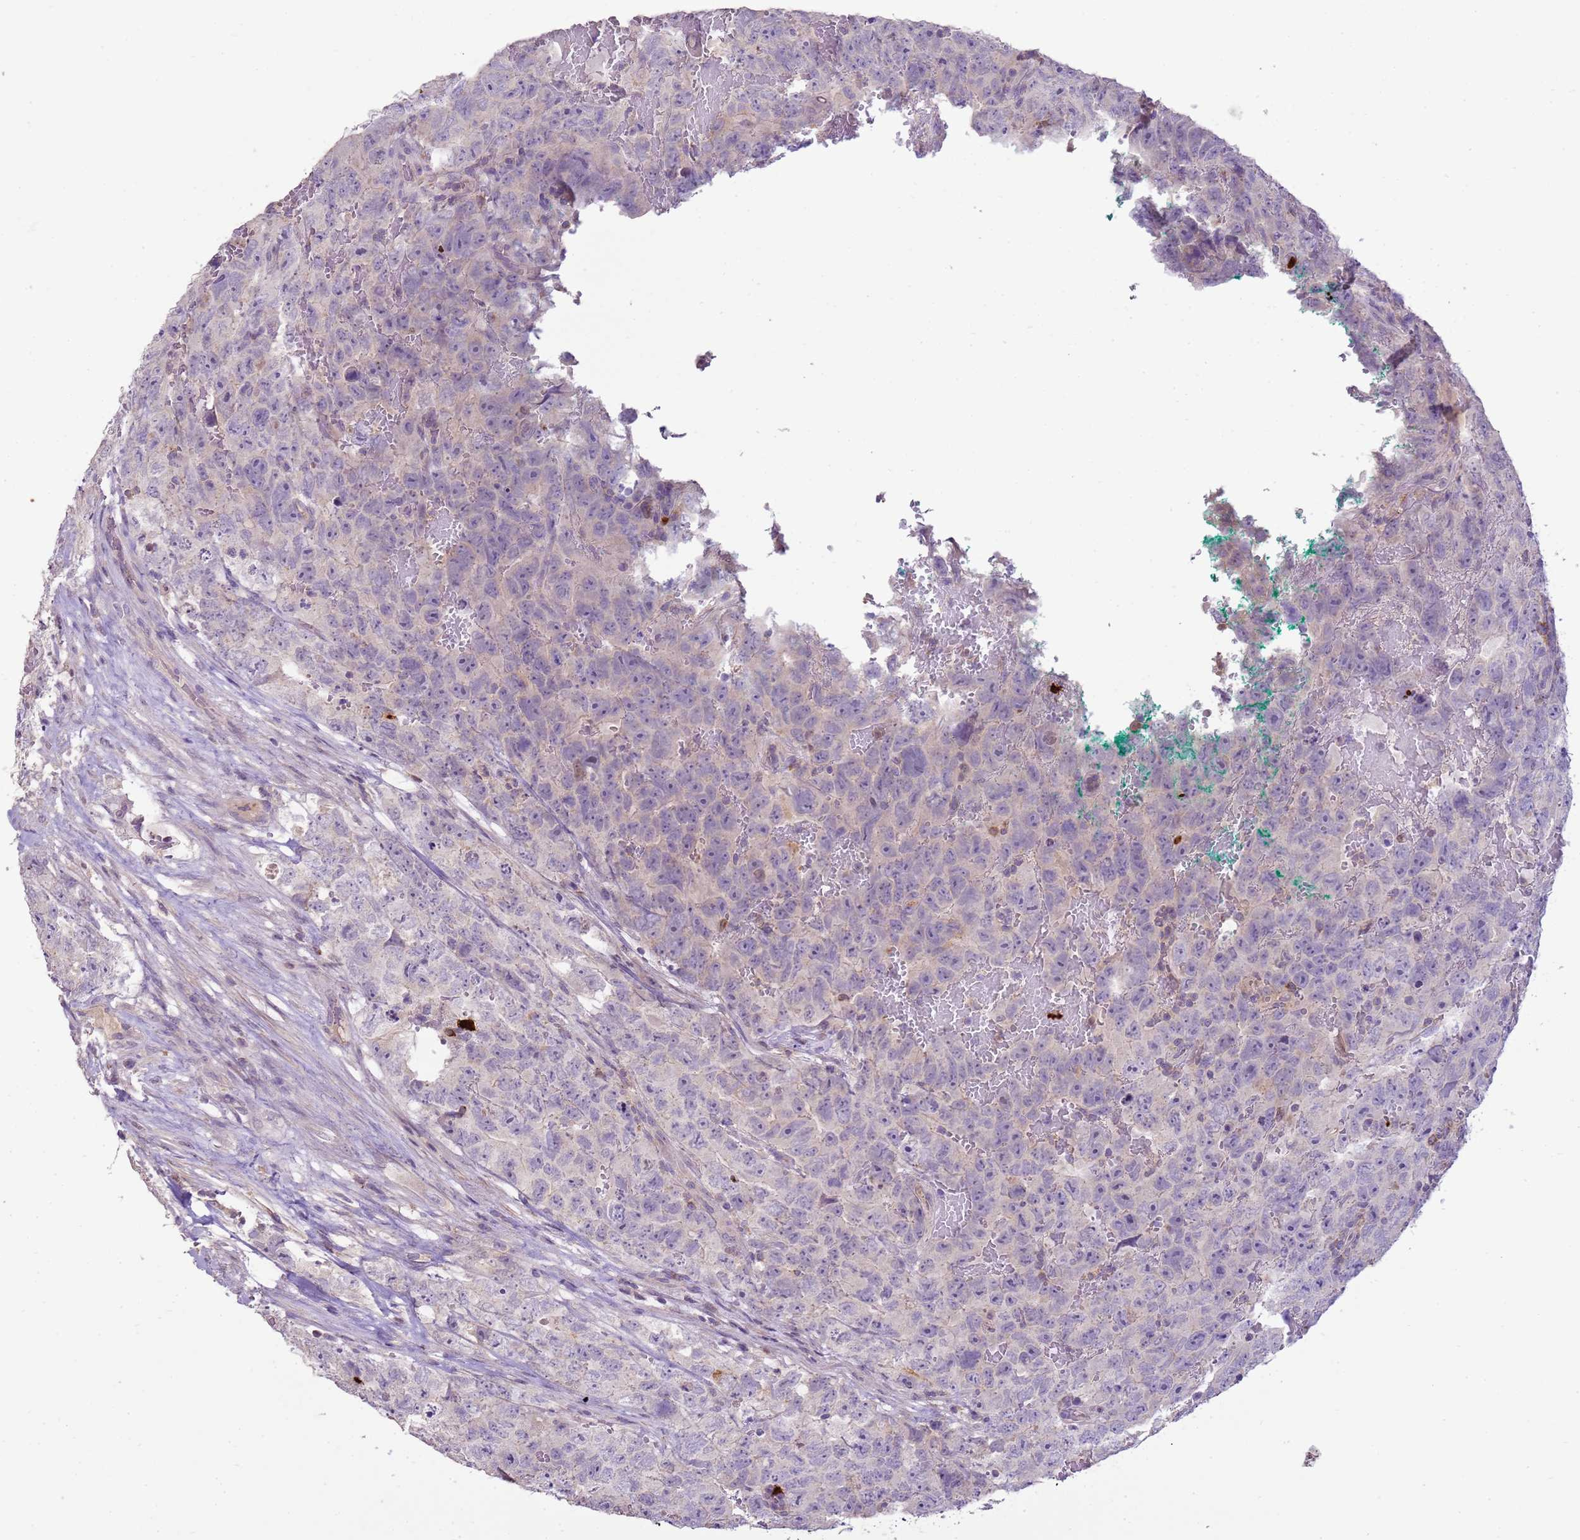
{"staining": {"intensity": "negative", "quantity": "none", "location": "none"}, "tissue": "testis cancer", "cell_type": "Tumor cells", "image_type": "cancer", "snomed": [{"axis": "morphology", "description": "Carcinoma, Embryonal, NOS"}, {"axis": "topography", "description": "Testis"}], "caption": "IHC image of human testis embryonal carcinoma stained for a protein (brown), which displays no expression in tumor cells.", "gene": "IL2RG", "patient": {"sex": "male", "age": 45}}